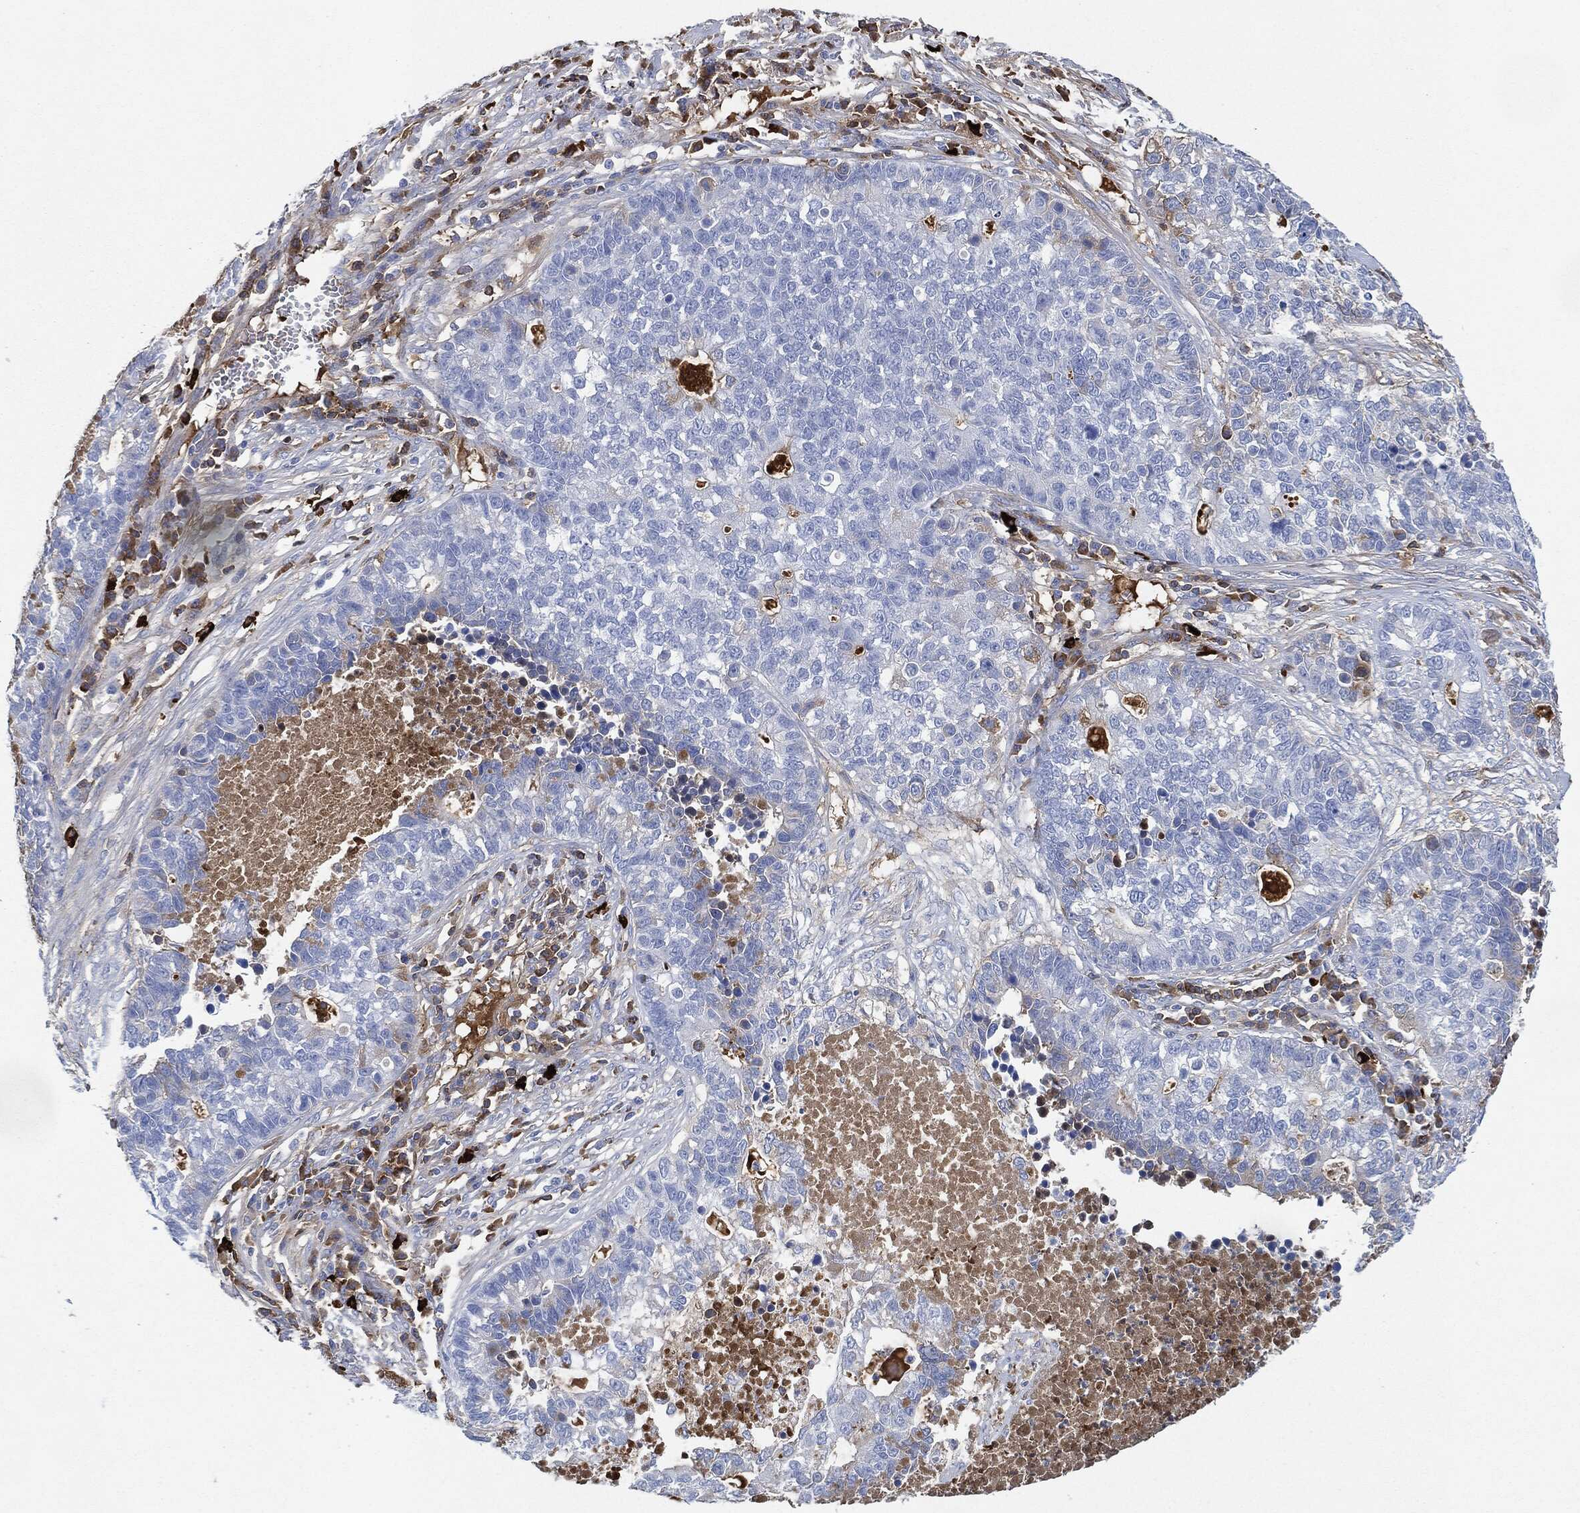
{"staining": {"intensity": "negative", "quantity": "none", "location": "none"}, "tissue": "lung cancer", "cell_type": "Tumor cells", "image_type": "cancer", "snomed": [{"axis": "morphology", "description": "Adenocarcinoma, NOS"}, {"axis": "topography", "description": "Lung"}], "caption": "Tumor cells show no significant protein positivity in lung cancer (adenocarcinoma).", "gene": "IGLV6-57", "patient": {"sex": "male", "age": 57}}